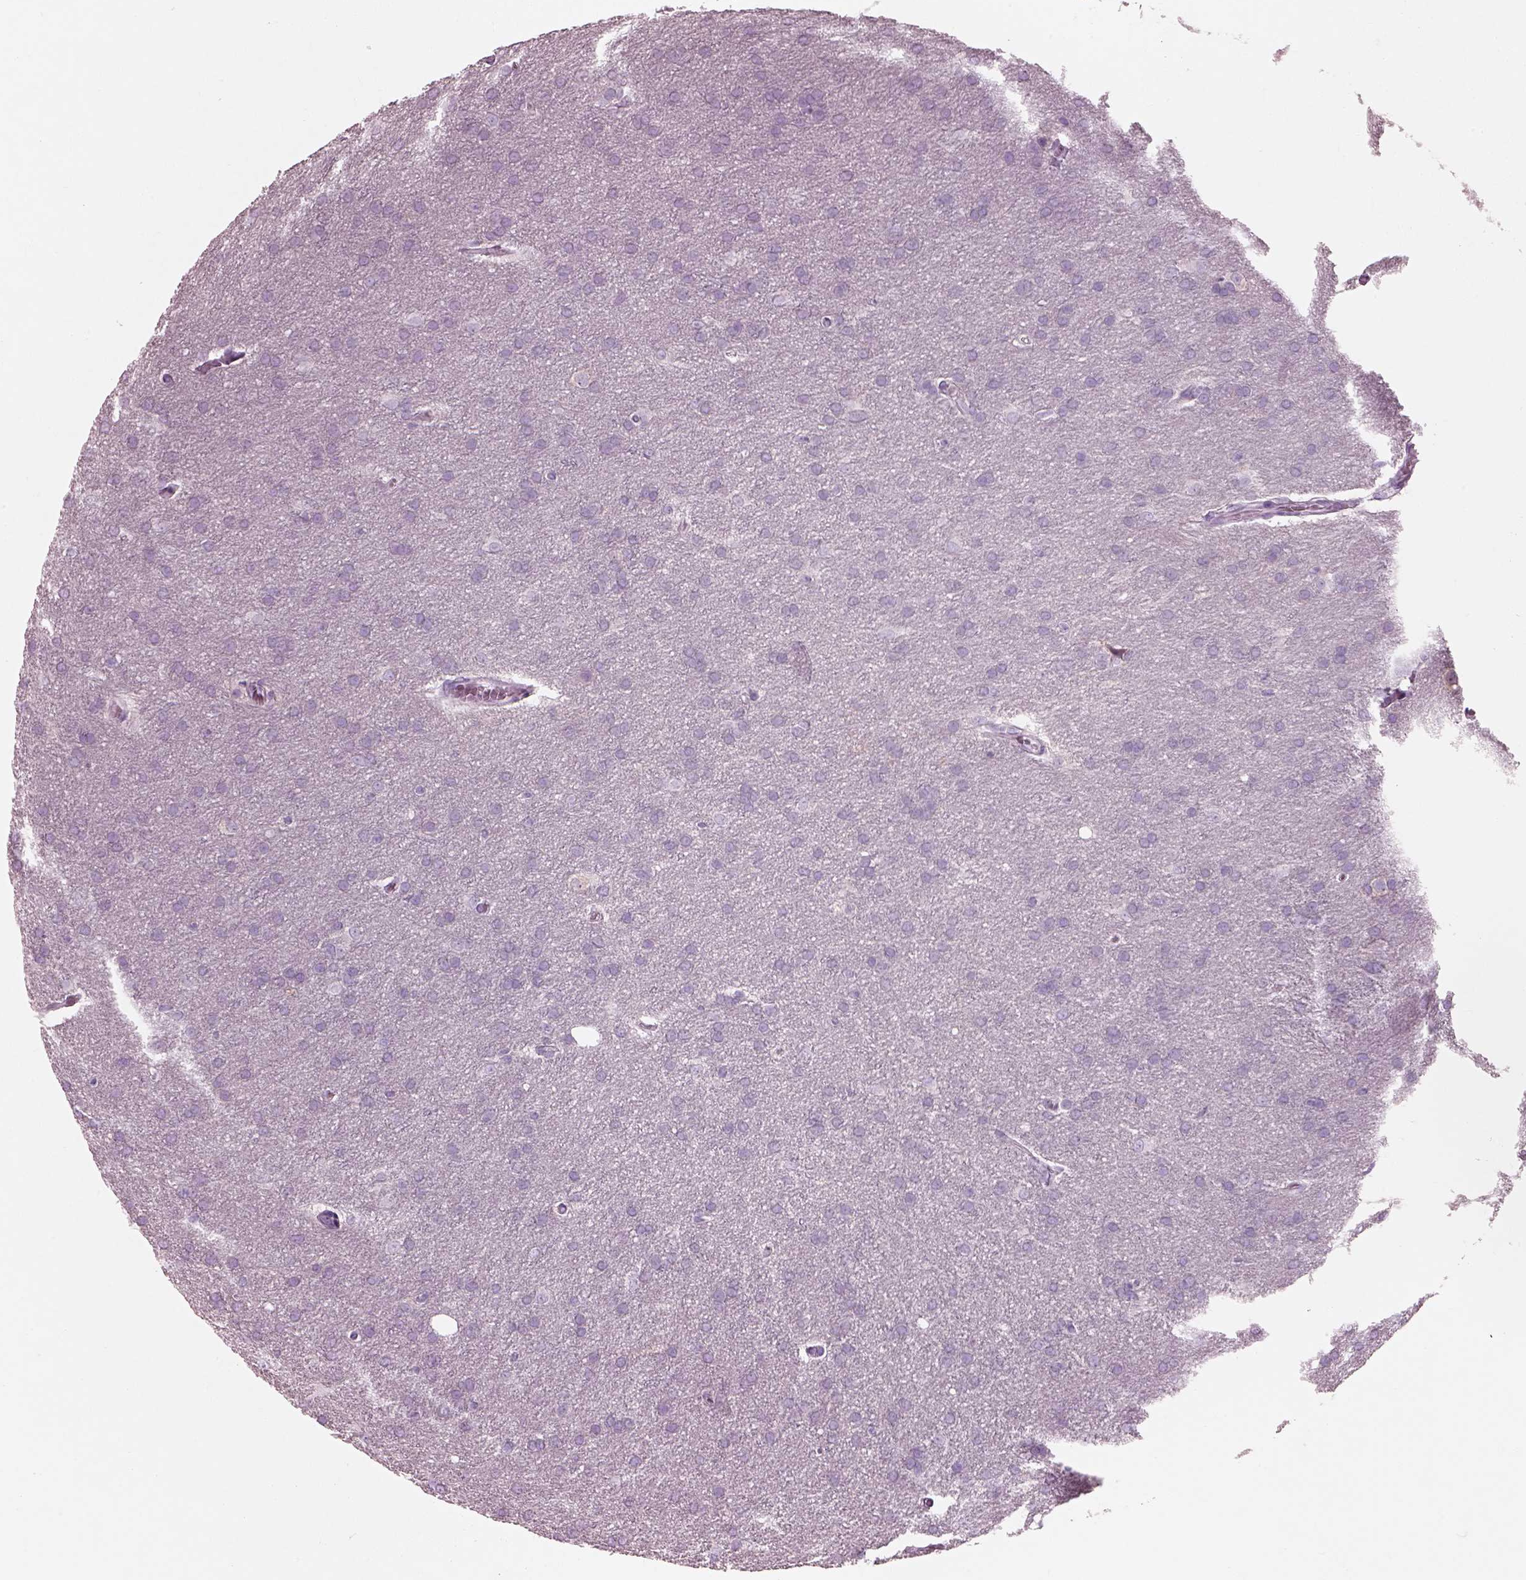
{"staining": {"intensity": "negative", "quantity": "none", "location": "none"}, "tissue": "glioma", "cell_type": "Tumor cells", "image_type": "cancer", "snomed": [{"axis": "morphology", "description": "Glioma, malignant, Low grade"}, {"axis": "topography", "description": "Brain"}], "caption": "Tumor cells show no significant staining in glioma.", "gene": "SLC27A2", "patient": {"sex": "female", "age": 32}}